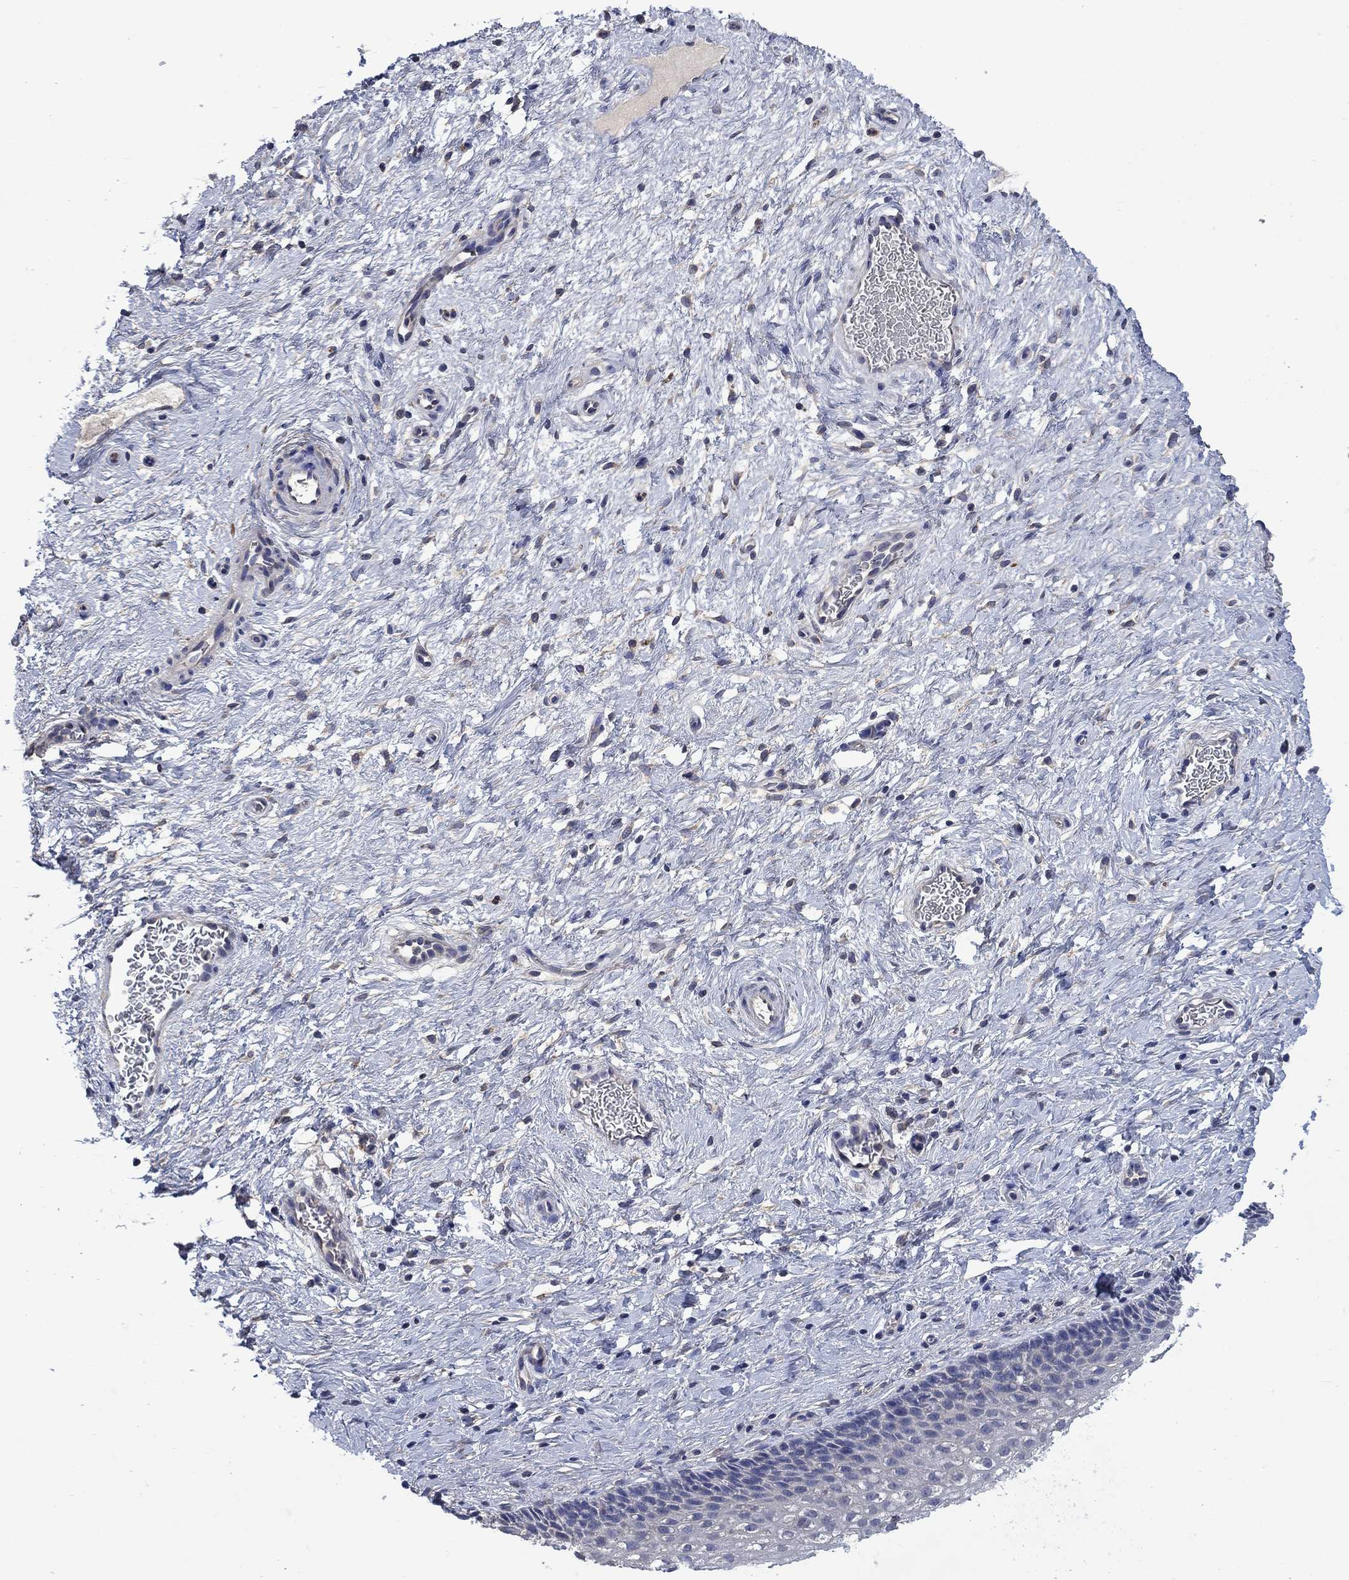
{"staining": {"intensity": "negative", "quantity": "none", "location": "none"}, "tissue": "cervix", "cell_type": "Glandular cells", "image_type": "normal", "snomed": [{"axis": "morphology", "description": "Normal tissue, NOS"}, {"axis": "topography", "description": "Cervix"}], "caption": "Immunohistochemistry histopathology image of benign cervix stained for a protein (brown), which shows no staining in glandular cells.", "gene": "HSPA12A", "patient": {"sex": "female", "age": 34}}